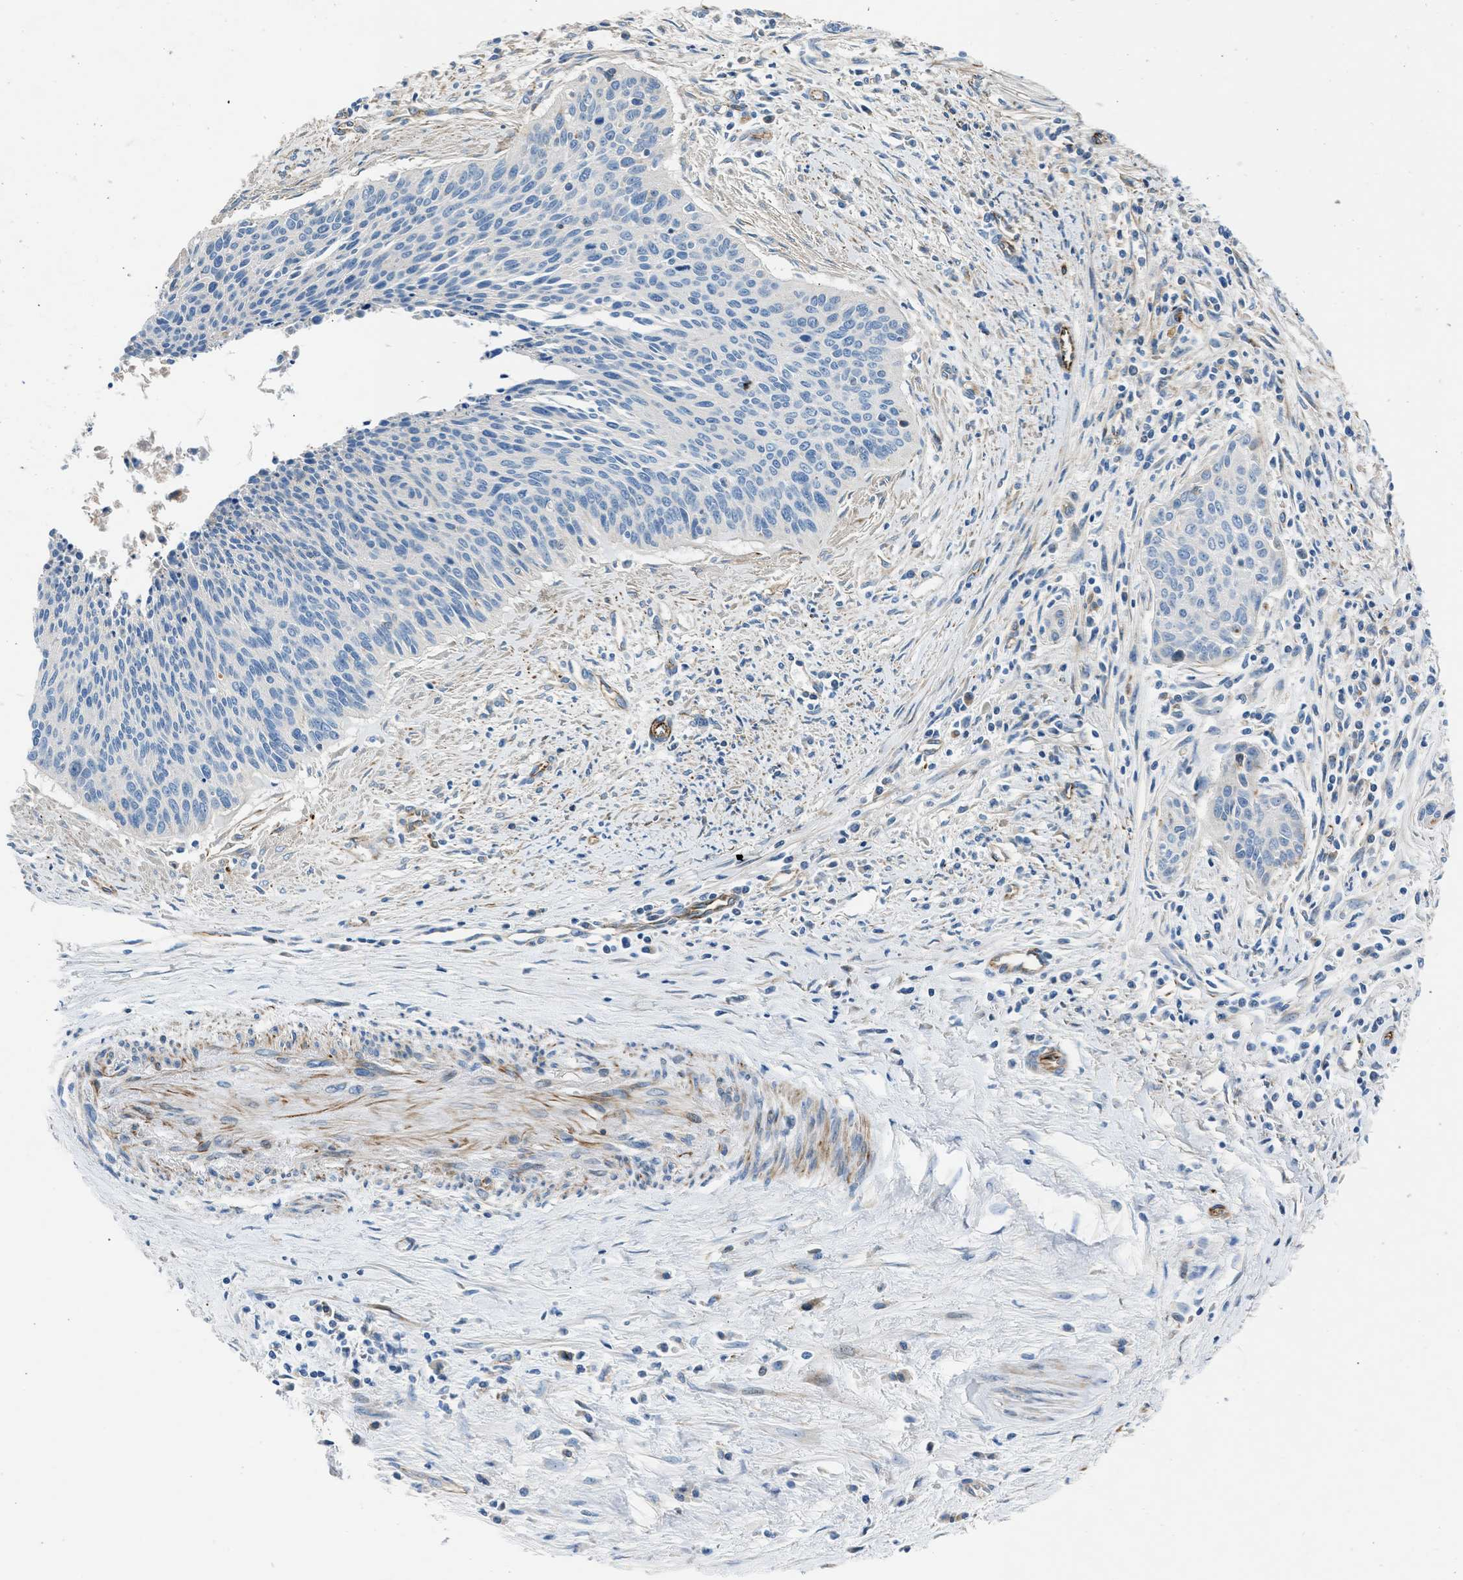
{"staining": {"intensity": "negative", "quantity": "none", "location": "none"}, "tissue": "cervical cancer", "cell_type": "Tumor cells", "image_type": "cancer", "snomed": [{"axis": "morphology", "description": "Squamous cell carcinoma, NOS"}, {"axis": "topography", "description": "Cervix"}], "caption": "Tumor cells are negative for protein expression in human cervical cancer.", "gene": "ULK4", "patient": {"sex": "female", "age": 55}}